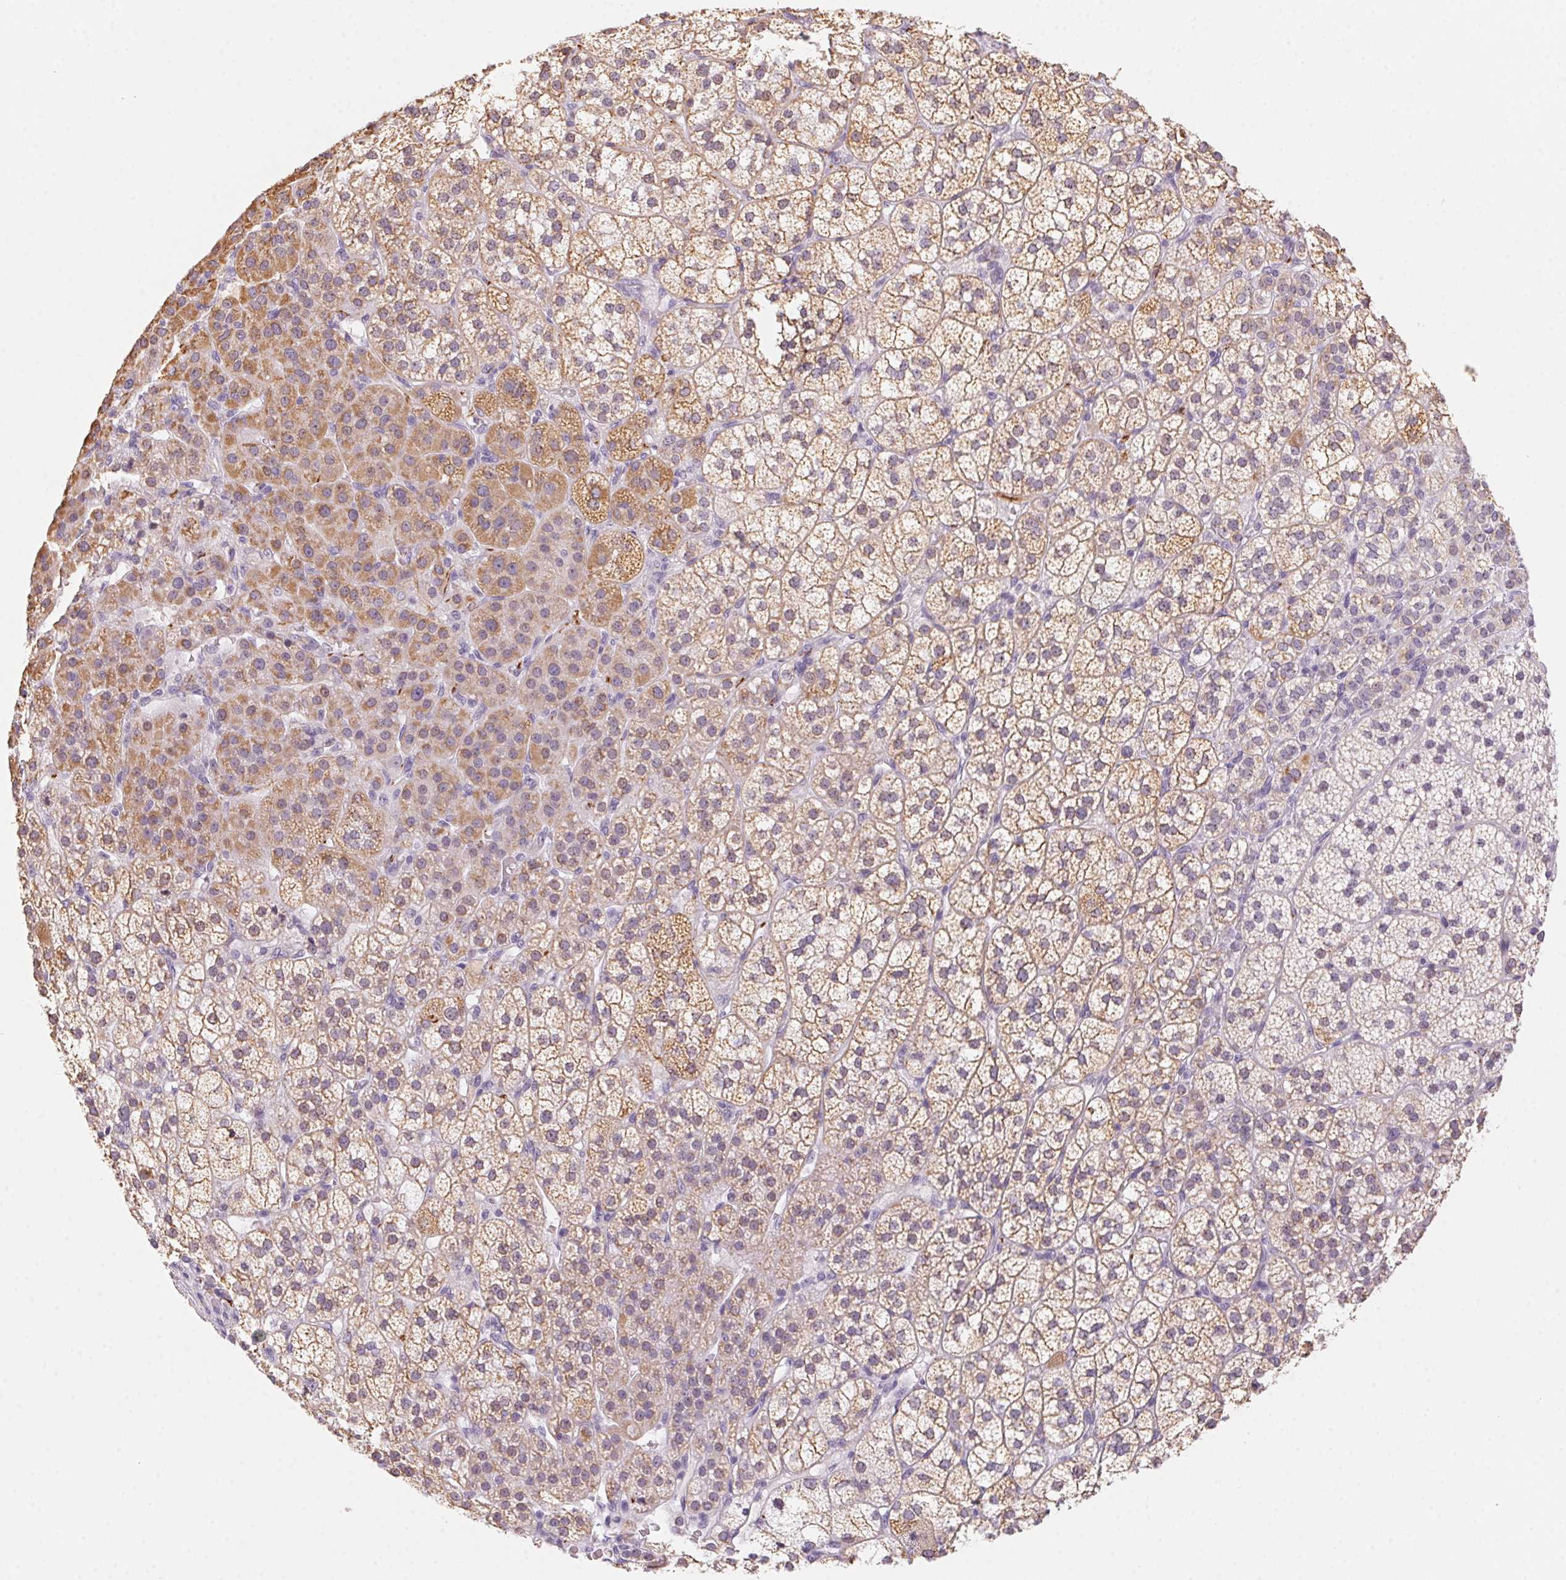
{"staining": {"intensity": "moderate", "quantity": ">75%", "location": "cytoplasmic/membranous"}, "tissue": "adrenal gland", "cell_type": "Glandular cells", "image_type": "normal", "snomed": [{"axis": "morphology", "description": "Normal tissue, NOS"}, {"axis": "topography", "description": "Adrenal gland"}], "caption": "This photomicrograph reveals immunohistochemistry (IHC) staining of normal human adrenal gland, with medium moderate cytoplasmic/membranous positivity in approximately >75% of glandular cells.", "gene": "PRPH", "patient": {"sex": "female", "age": 60}}